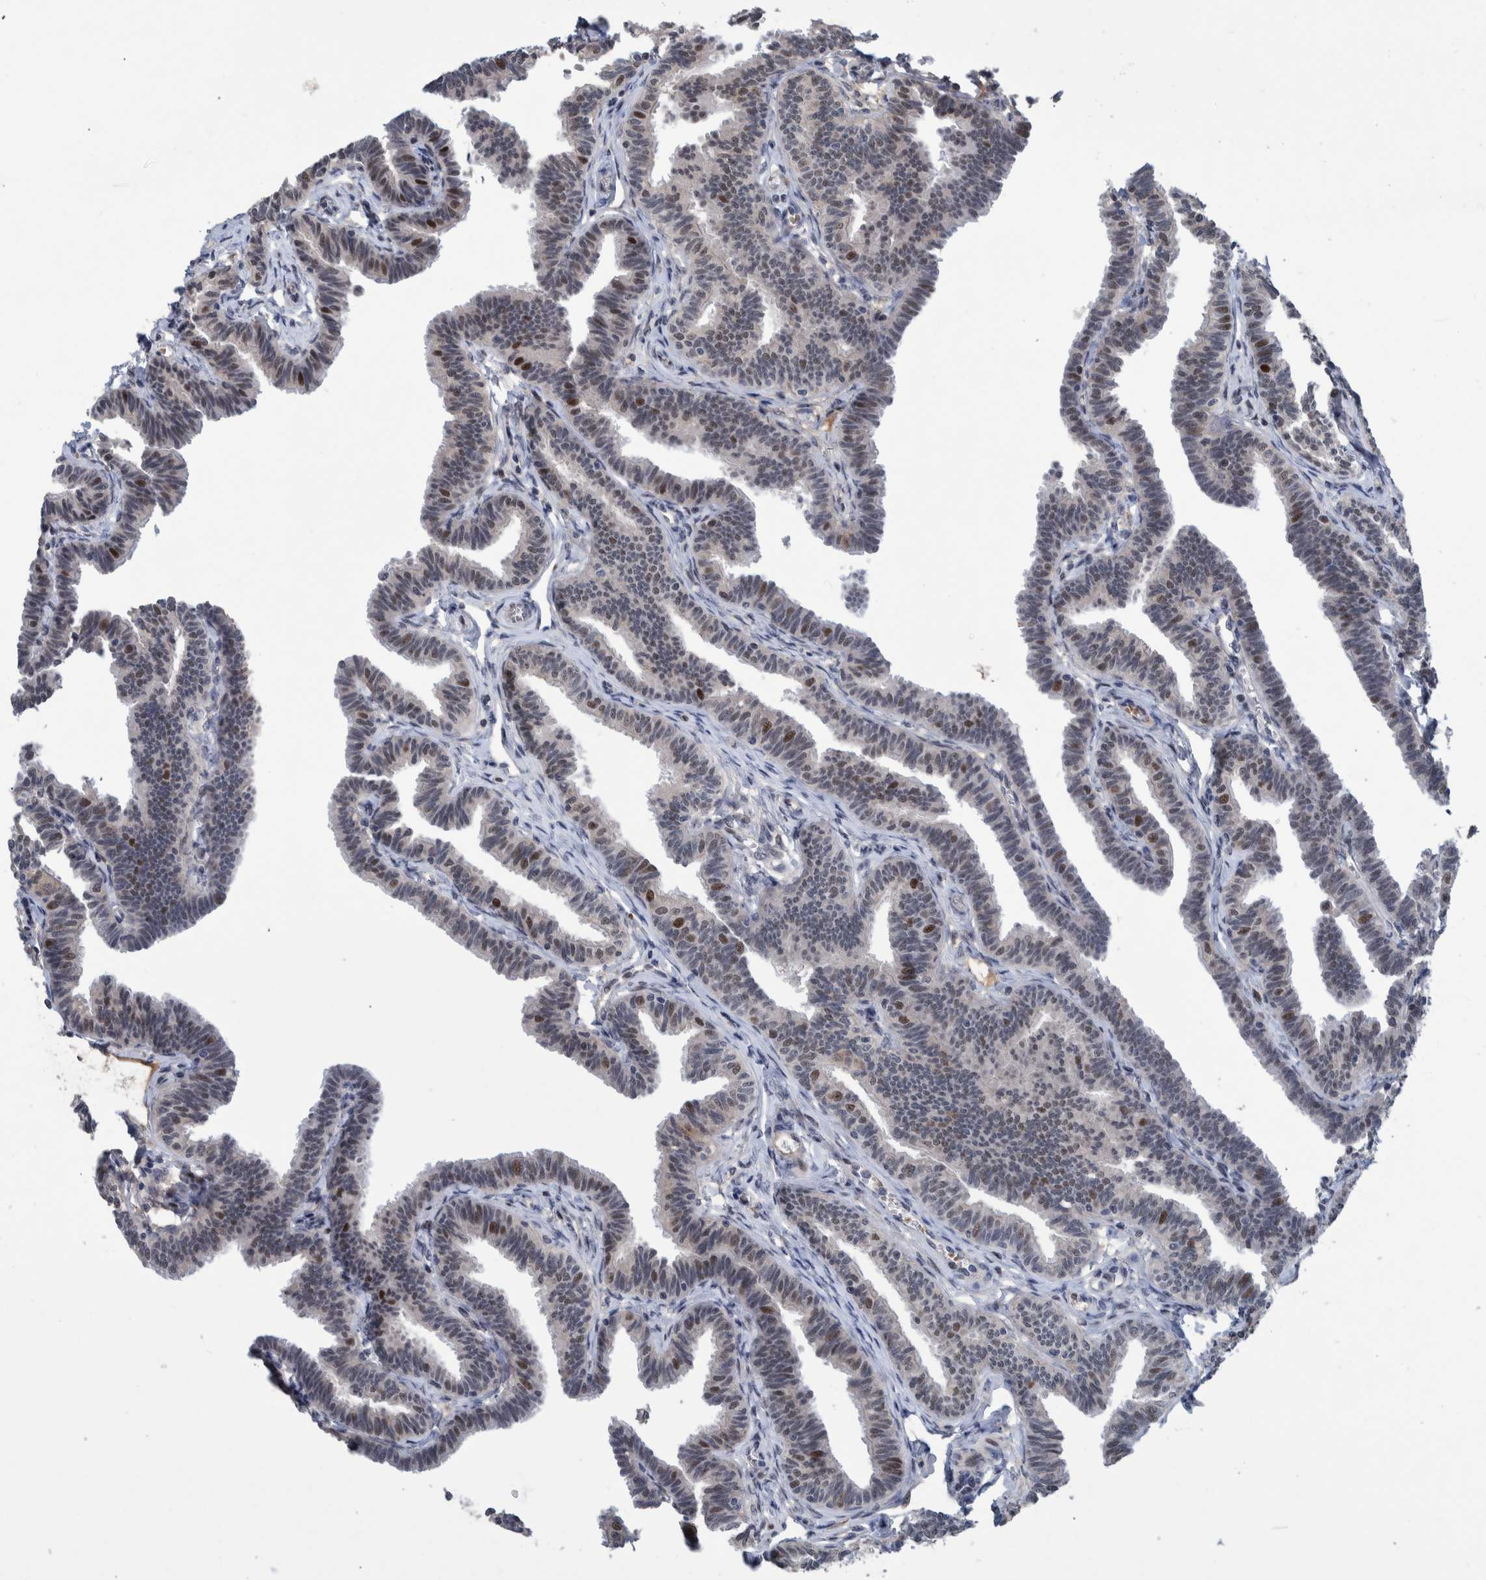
{"staining": {"intensity": "moderate", "quantity": "25%-75%", "location": "nuclear"}, "tissue": "fallopian tube", "cell_type": "Glandular cells", "image_type": "normal", "snomed": [{"axis": "morphology", "description": "Normal tissue, NOS"}, {"axis": "topography", "description": "Fallopian tube"}, {"axis": "topography", "description": "Ovary"}], "caption": "Immunohistochemistry (IHC) (DAB) staining of unremarkable human fallopian tube reveals moderate nuclear protein positivity in about 25%-75% of glandular cells.", "gene": "ESRP1", "patient": {"sex": "female", "age": 23}}